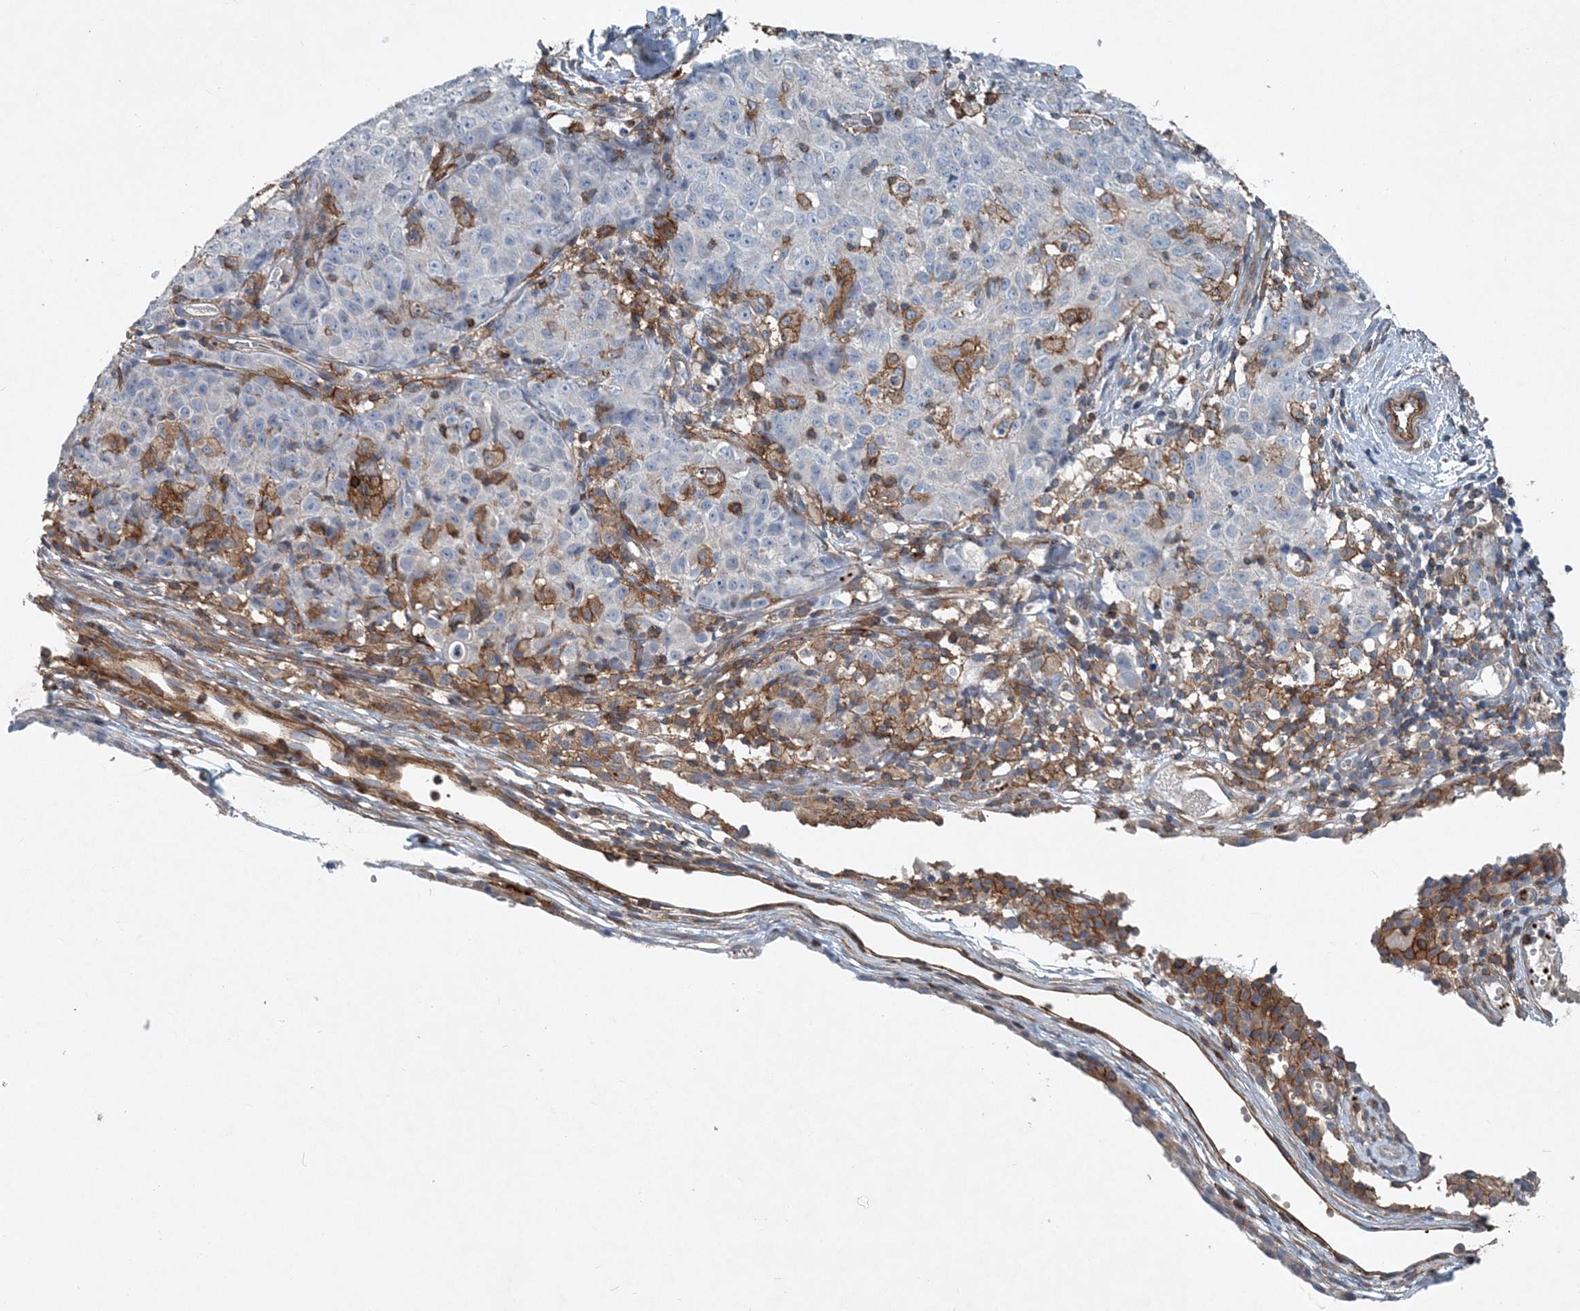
{"staining": {"intensity": "negative", "quantity": "none", "location": "none"}, "tissue": "ovarian cancer", "cell_type": "Tumor cells", "image_type": "cancer", "snomed": [{"axis": "morphology", "description": "Carcinoma, endometroid"}, {"axis": "topography", "description": "Ovary"}], "caption": "Image shows no protein staining in tumor cells of ovarian cancer (endometroid carcinoma) tissue.", "gene": "DGUOK", "patient": {"sex": "female", "age": 42}}